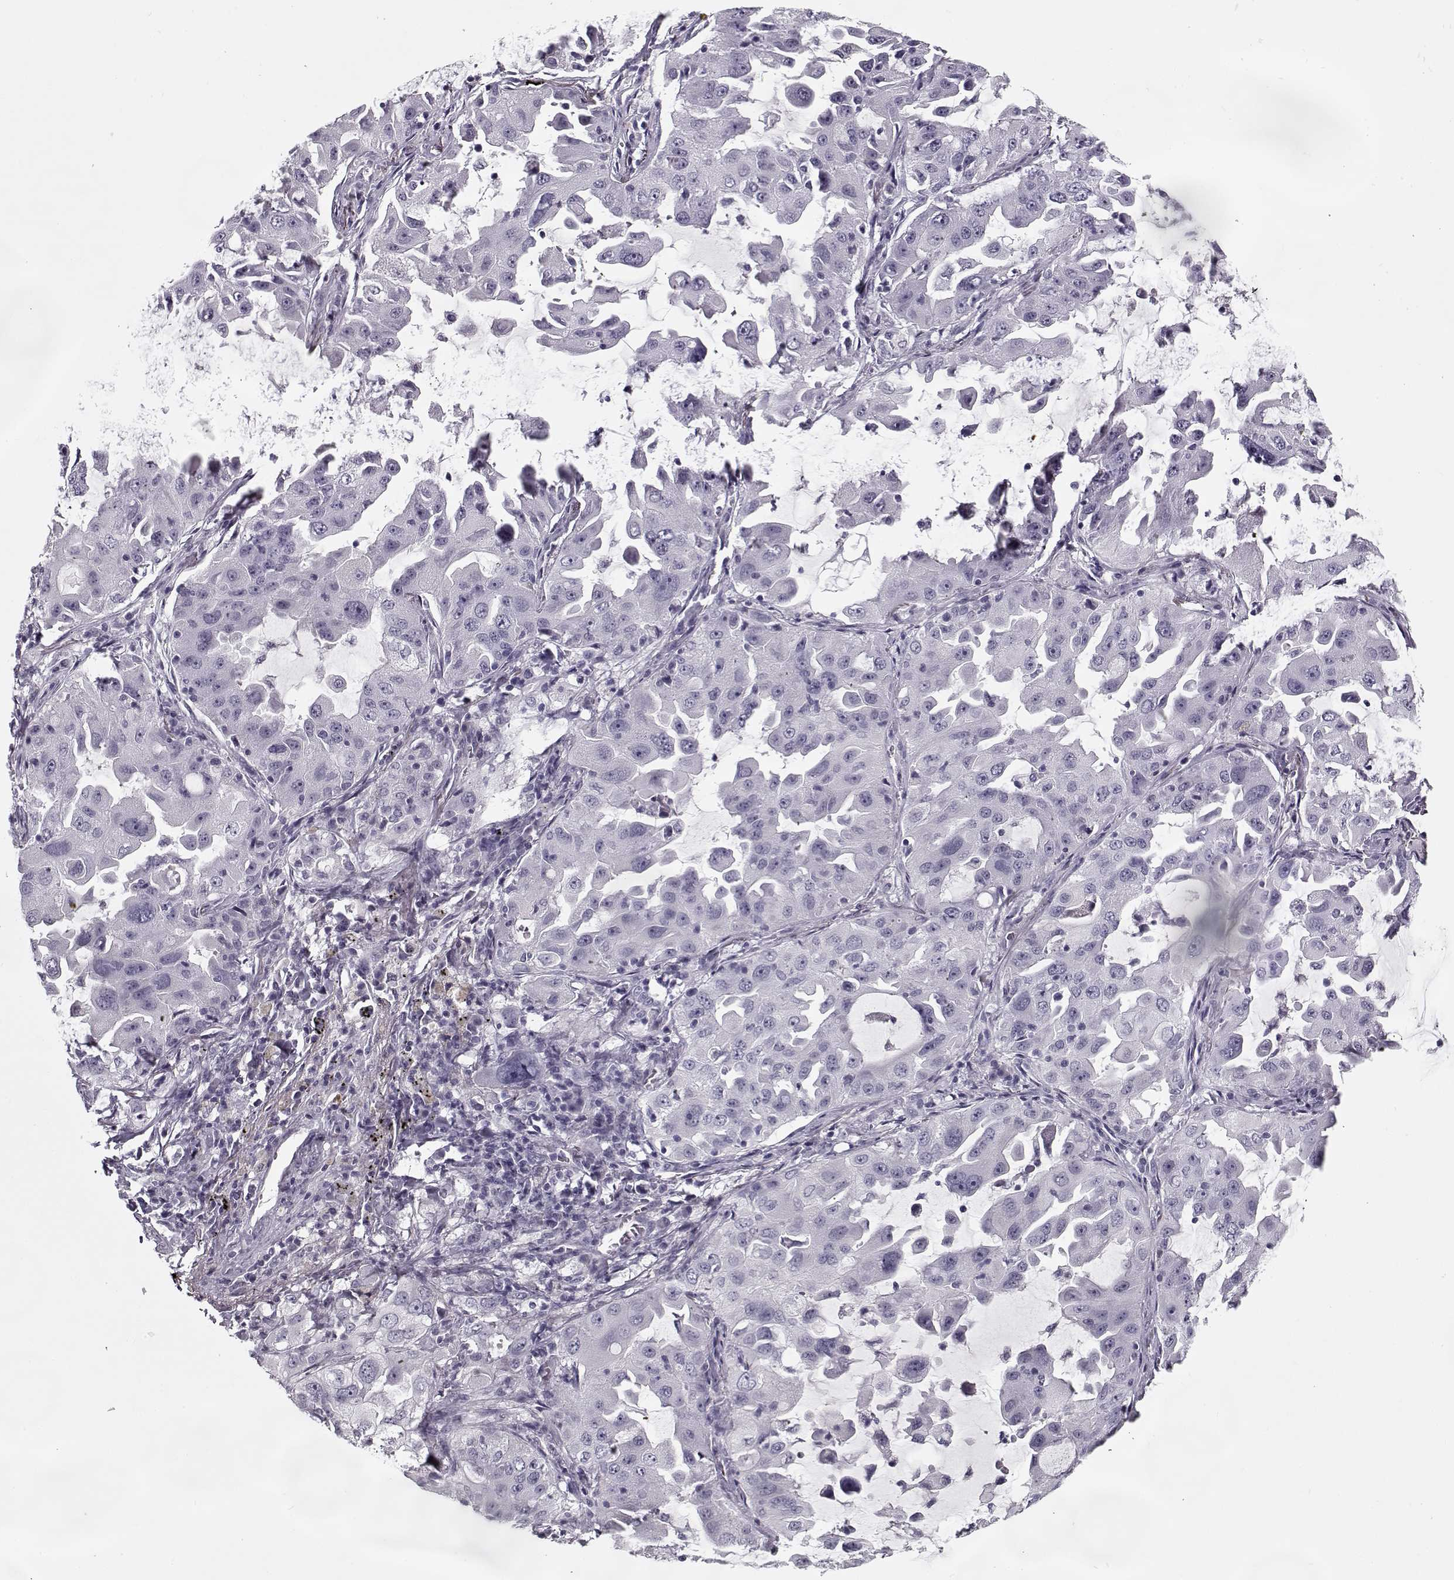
{"staining": {"intensity": "negative", "quantity": "none", "location": "none"}, "tissue": "lung cancer", "cell_type": "Tumor cells", "image_type": "cancer", "snomed": [{"axis": "morphology", "description": "Adenocarcinoma, NOS"}, {"axis": "topography", "description": "Lung"}], "caption": "This is an IHC micrograph of lung adenocarcinoma. There is no expression in tumor cells.", "gene": "PNMT", "patient": {"sex": "female", "age": 61}}